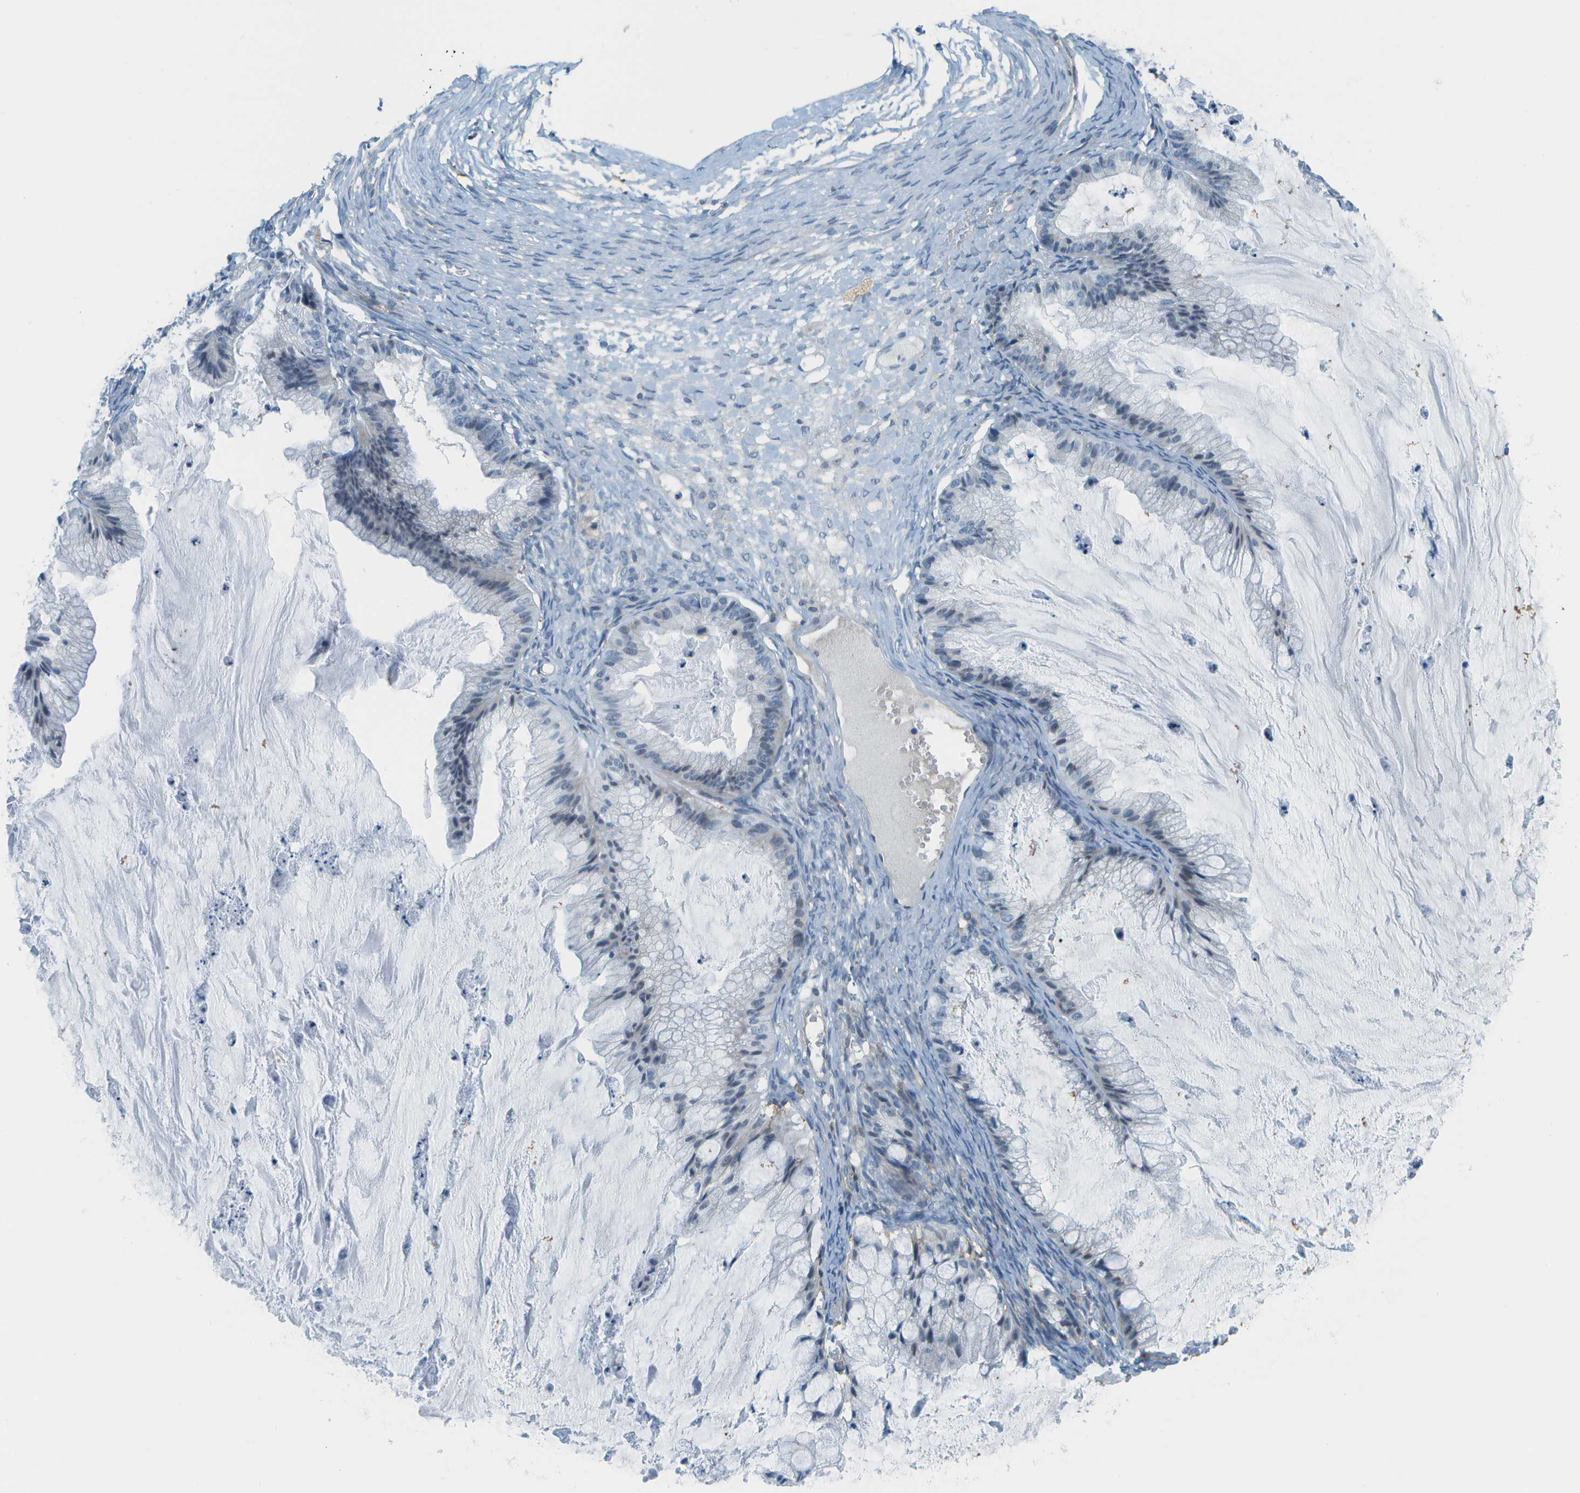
{"staining": {"intensity": "negative", "quantity": "none", "location": "none"}, "tissue": "ovarian cancer", "cell_type": "Tumor cells", "image_type": "cancer", "snomed": [{"axis": "morphology", "description": "Cystadenocarcinoma, mucinous, NOS"}, {"axis": "topography", "description": "Ovary"}], "caption": "Ovarian cancer (mucinous cystadenocarcinoma) stained for a protein using immunohistochemistry reveals no positivity tumor cells.", "gene": "ZBTB43", "patient": {"sex": "female", "age": 57}}